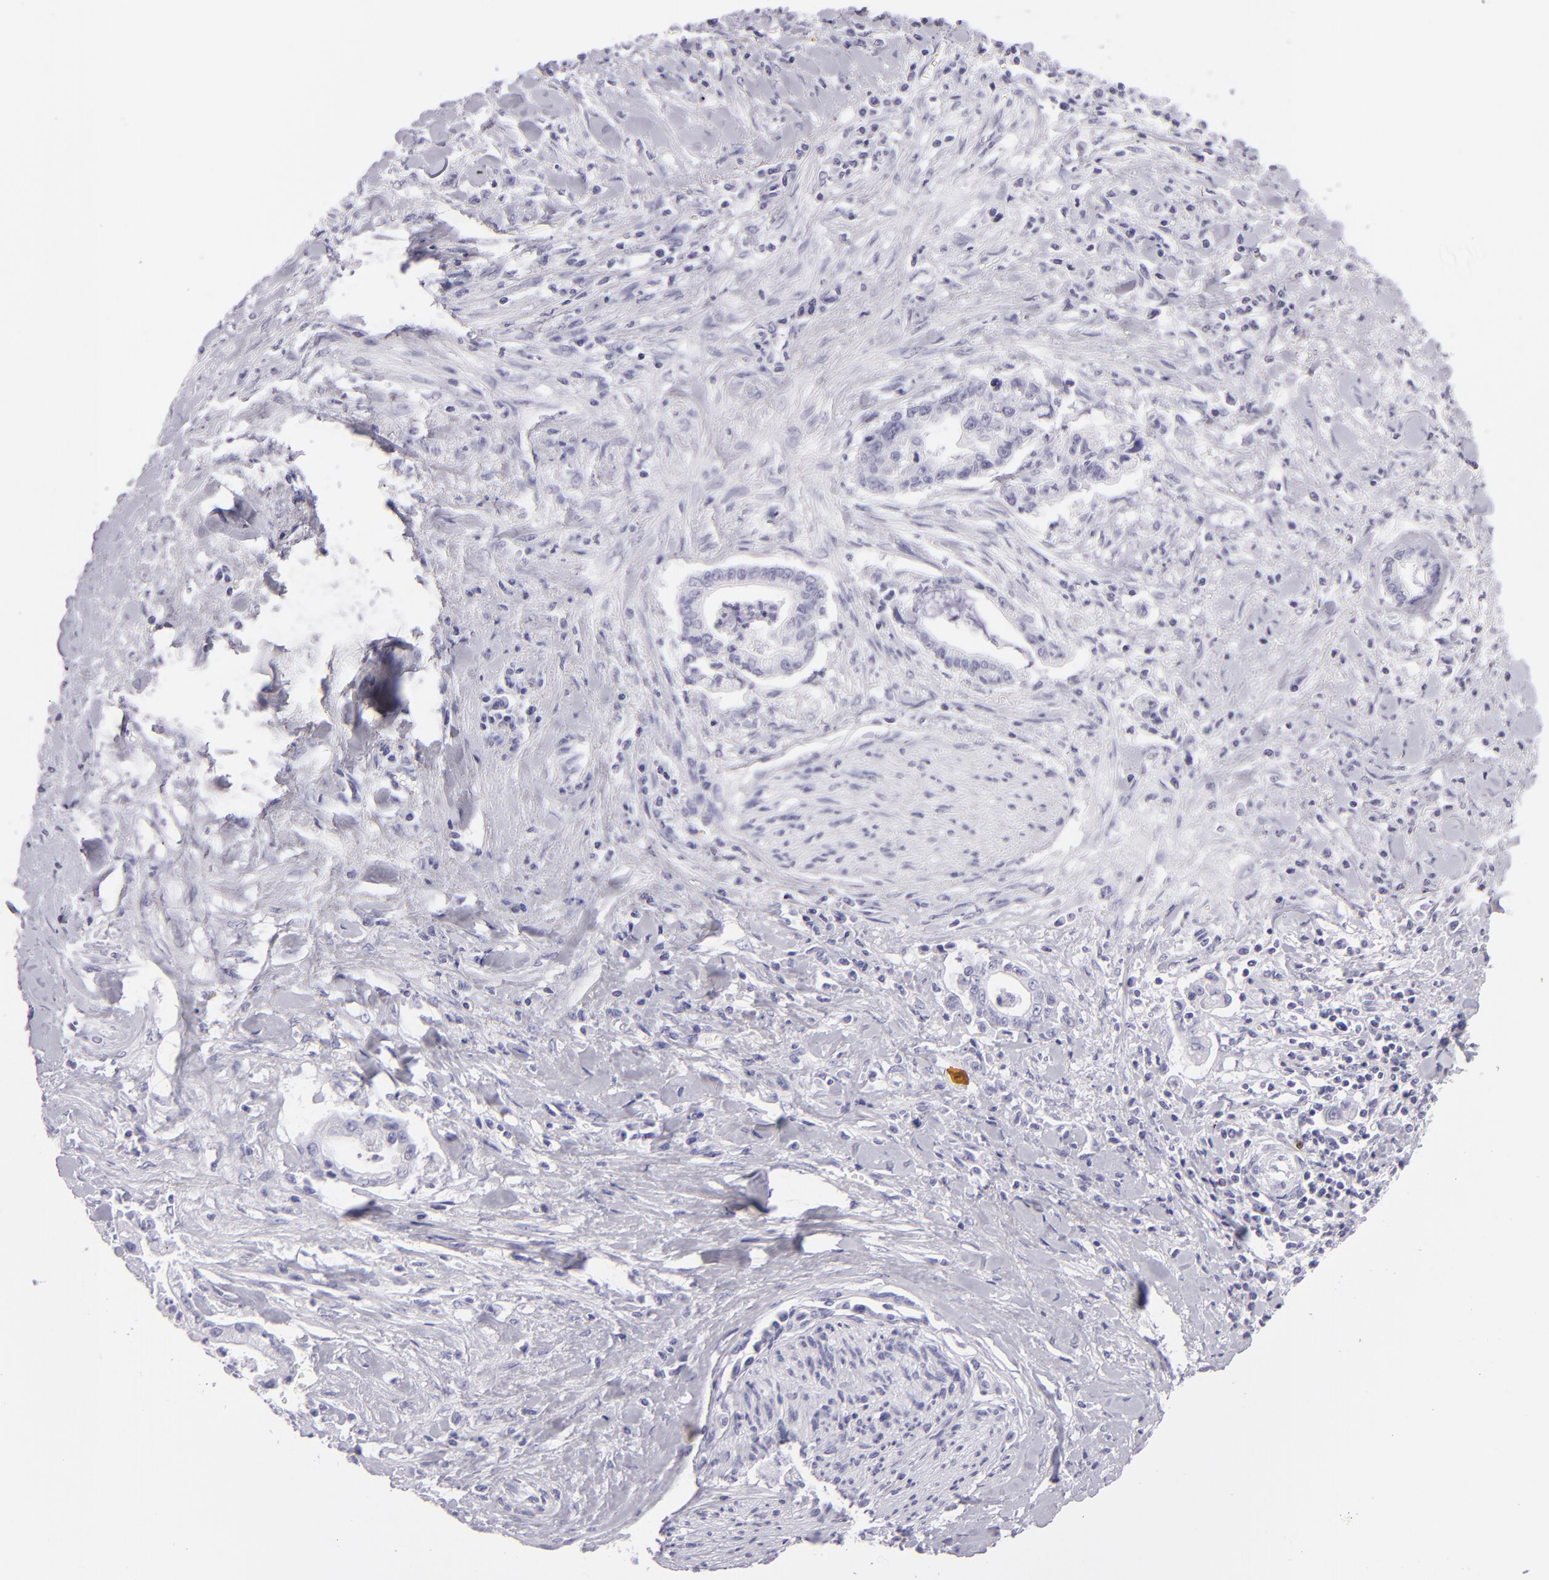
{"staining": {"intensity": "negative", "quantity": "none", "location": "none"}, "tissue": "liver cancer", "cell_type": "Tumor cells", "image_type": "cancer", "snomed": [{"axis": "morphology", "description": "Cholangiocarcinoma"}, {"axis": "topography", "description": "Liver"}], "caption": "IHC of liver cancer shows no staining in tumor cells. (DAB immunohistochemistry (IHC), high magnification).", "gene": "PVALB", "patient": {"sex": "male", "age": 57}}